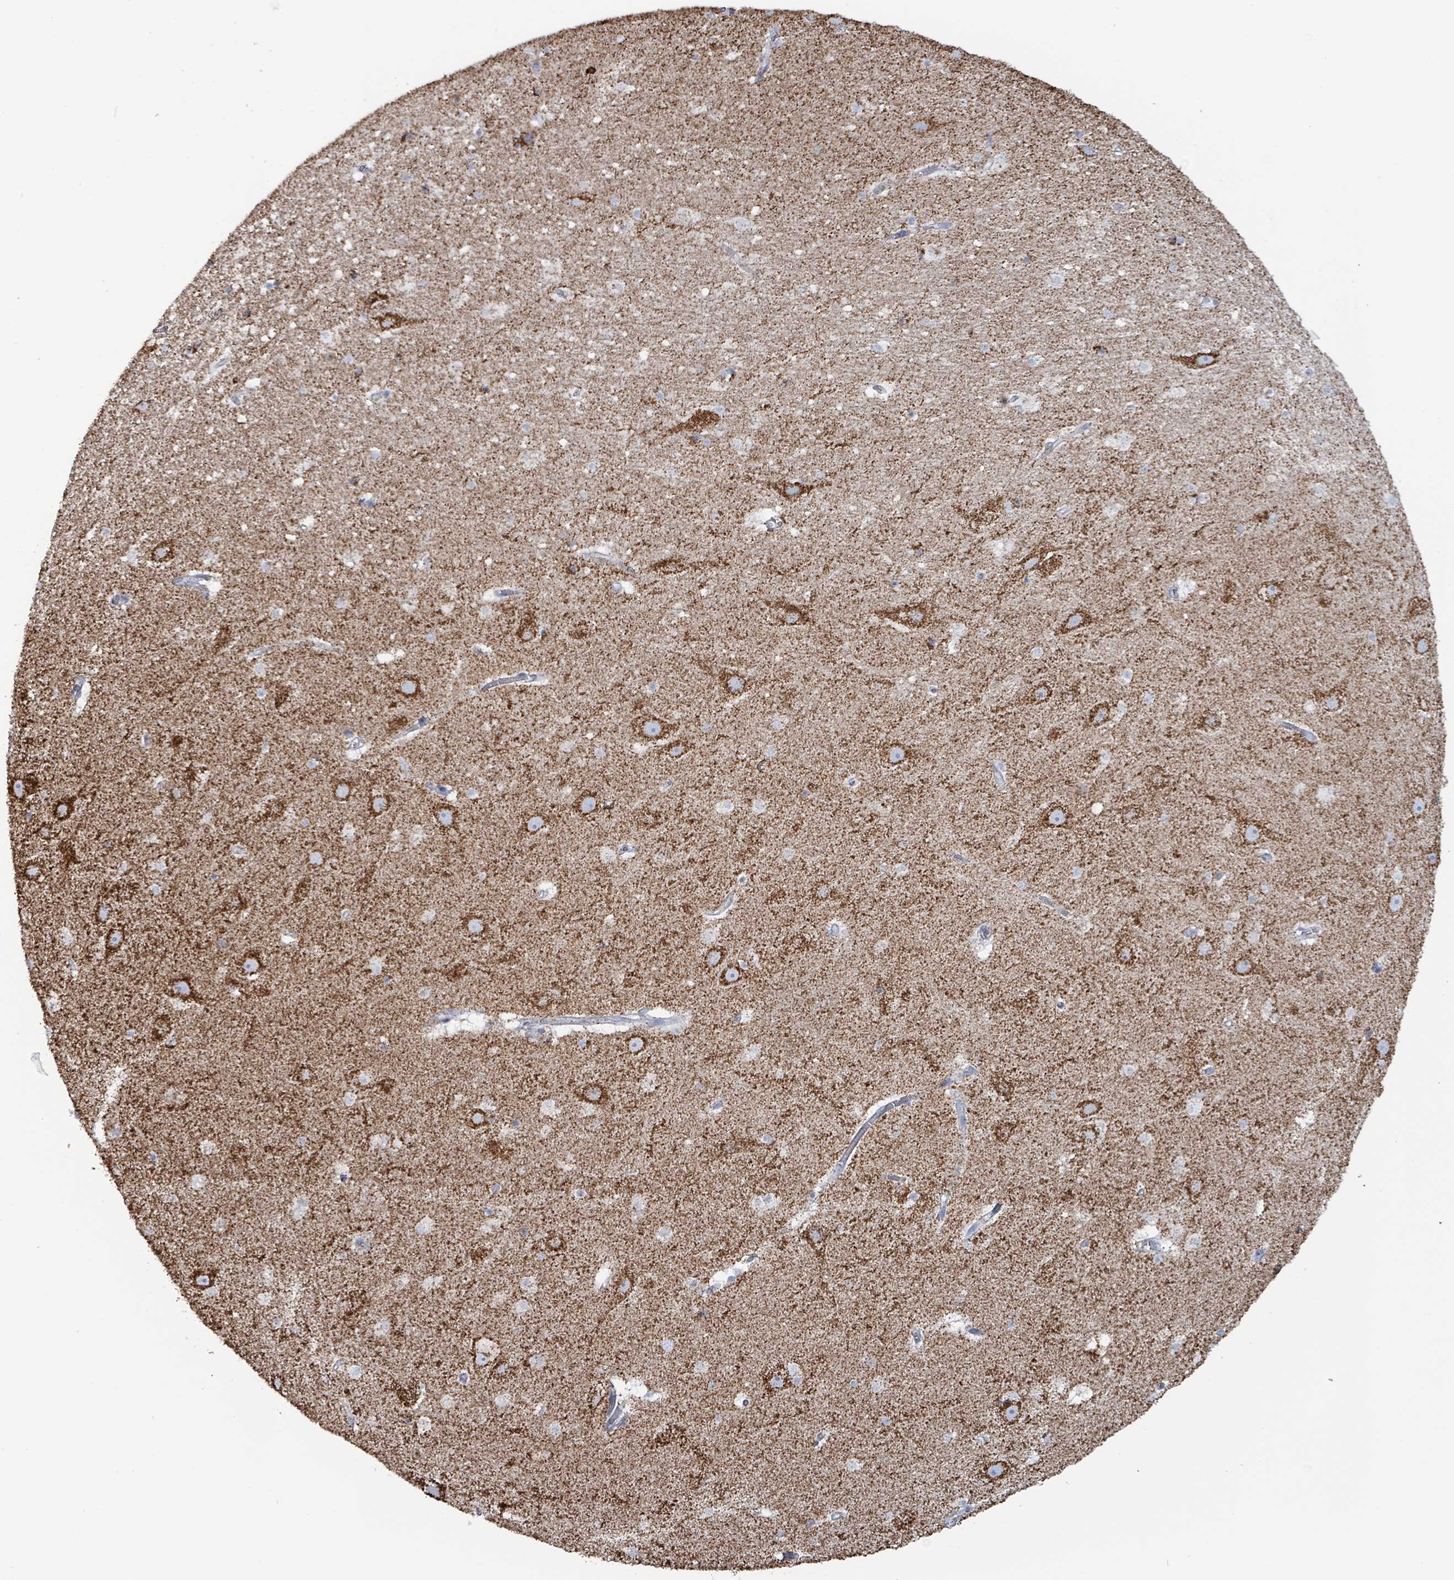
{"staining": {"intensity": "negative", "quantity": "none", "location": "none"}, "tissue": "hippocampus", "cell_type": "Glial cells", "image_type": "normal", "snomed": [{"axis": "morphology", "description": "Normal tissue, NOS"}, {"axis": "topography", "description": "Hippocampus"}], "caption": "Hippocampus stained for a protein using IHC reveals no positivity glial cells.", "gene": "IDH3B", "patient": {"sex": "male", "age": 37}}